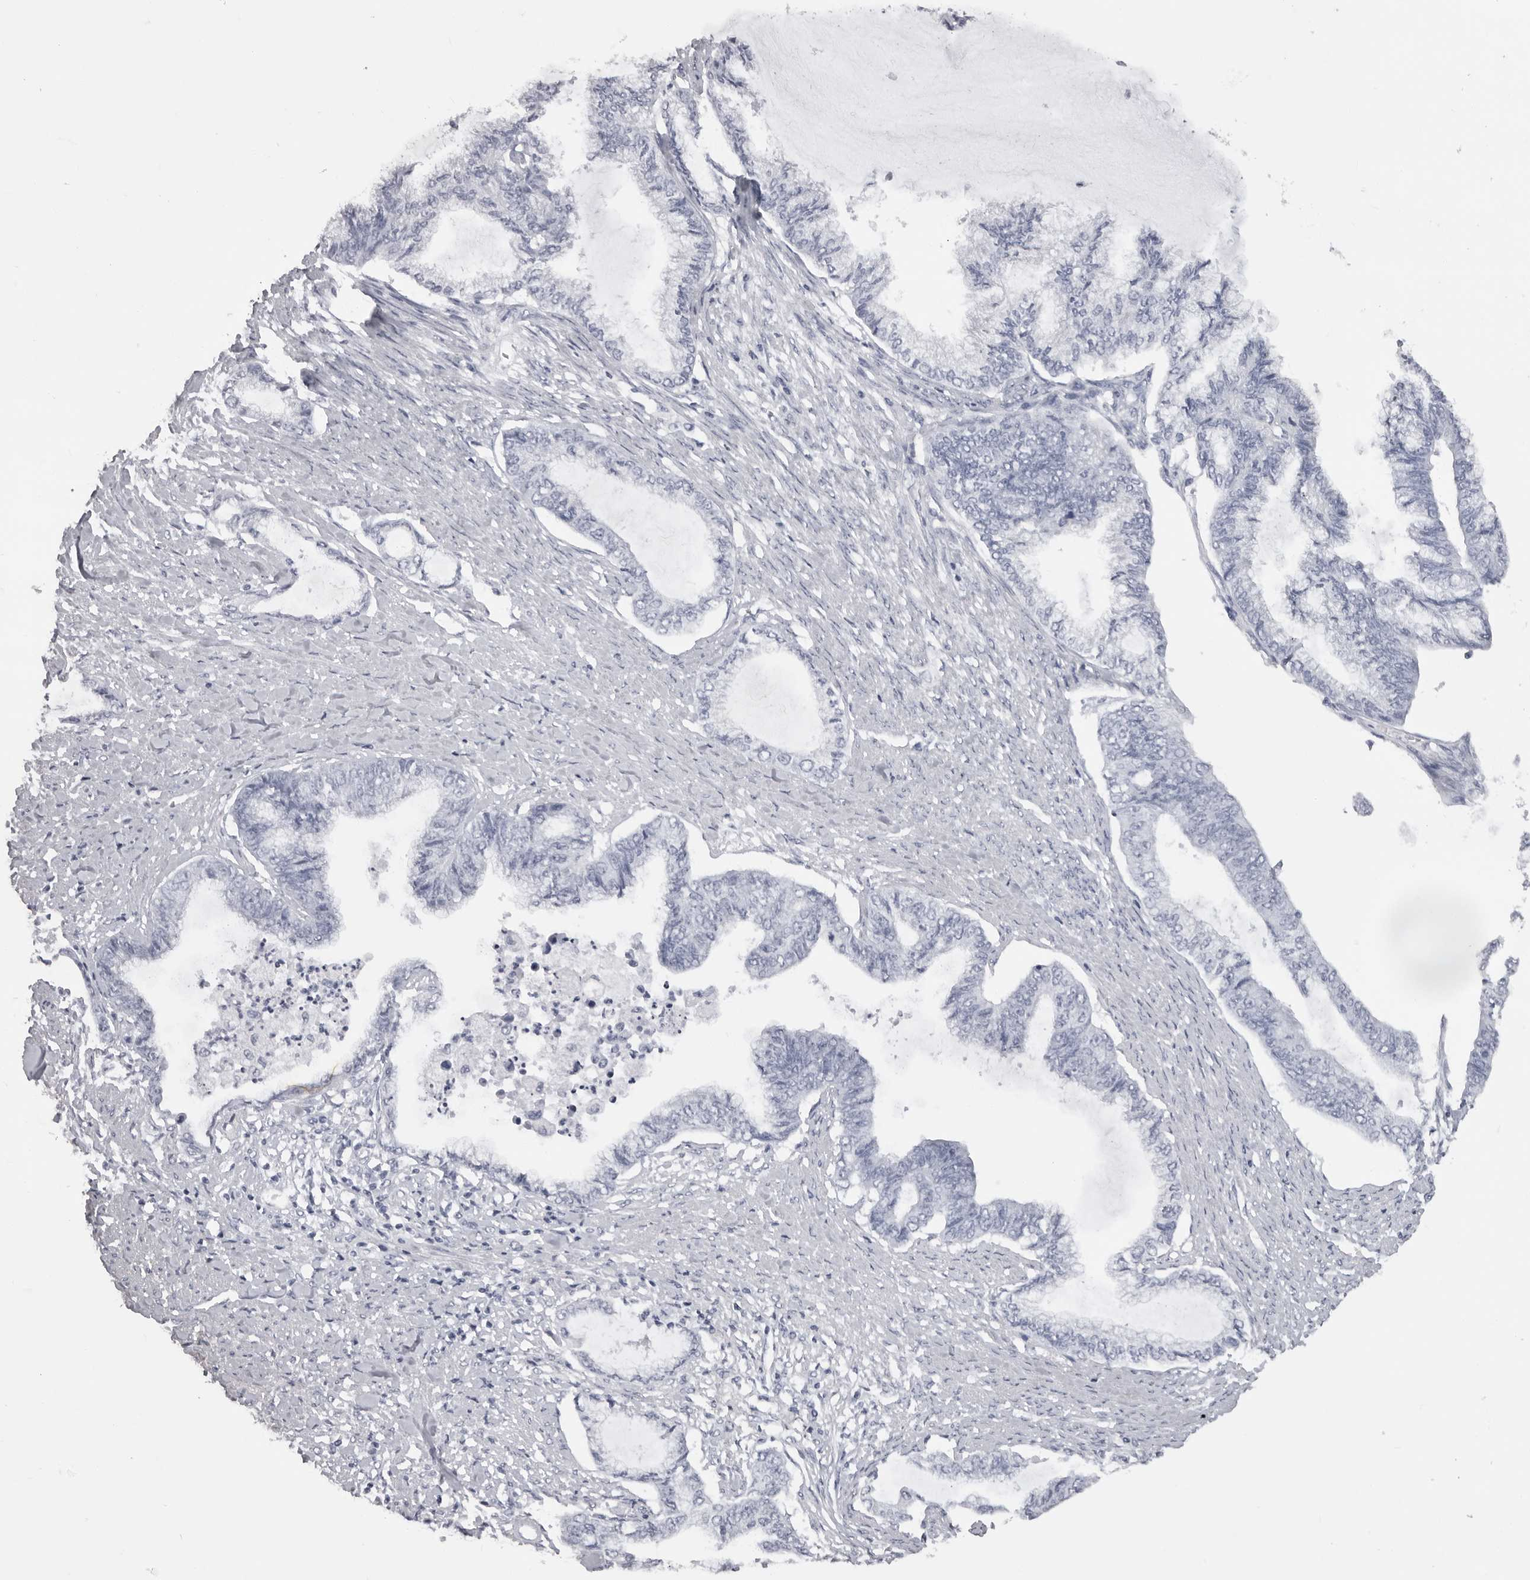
{"staining": {"intensity": "negative", "quantity": "none", "location": "none"}, "tissue": "endometrial cancer", "cell_type": "Tumor cells", "image_type": "cancer", "snomed": [{"axis": "morphology", "description": "Adenocarcinoma, NOS"}, {"axis": "topography", "description": "Endometrium"}], "caption": "The micrograph shows no staining of tumor cells in endometrial cancer (adenocarcinoma).", "gene": "CST1", "patient": {"sex": "female", "age": 86}}